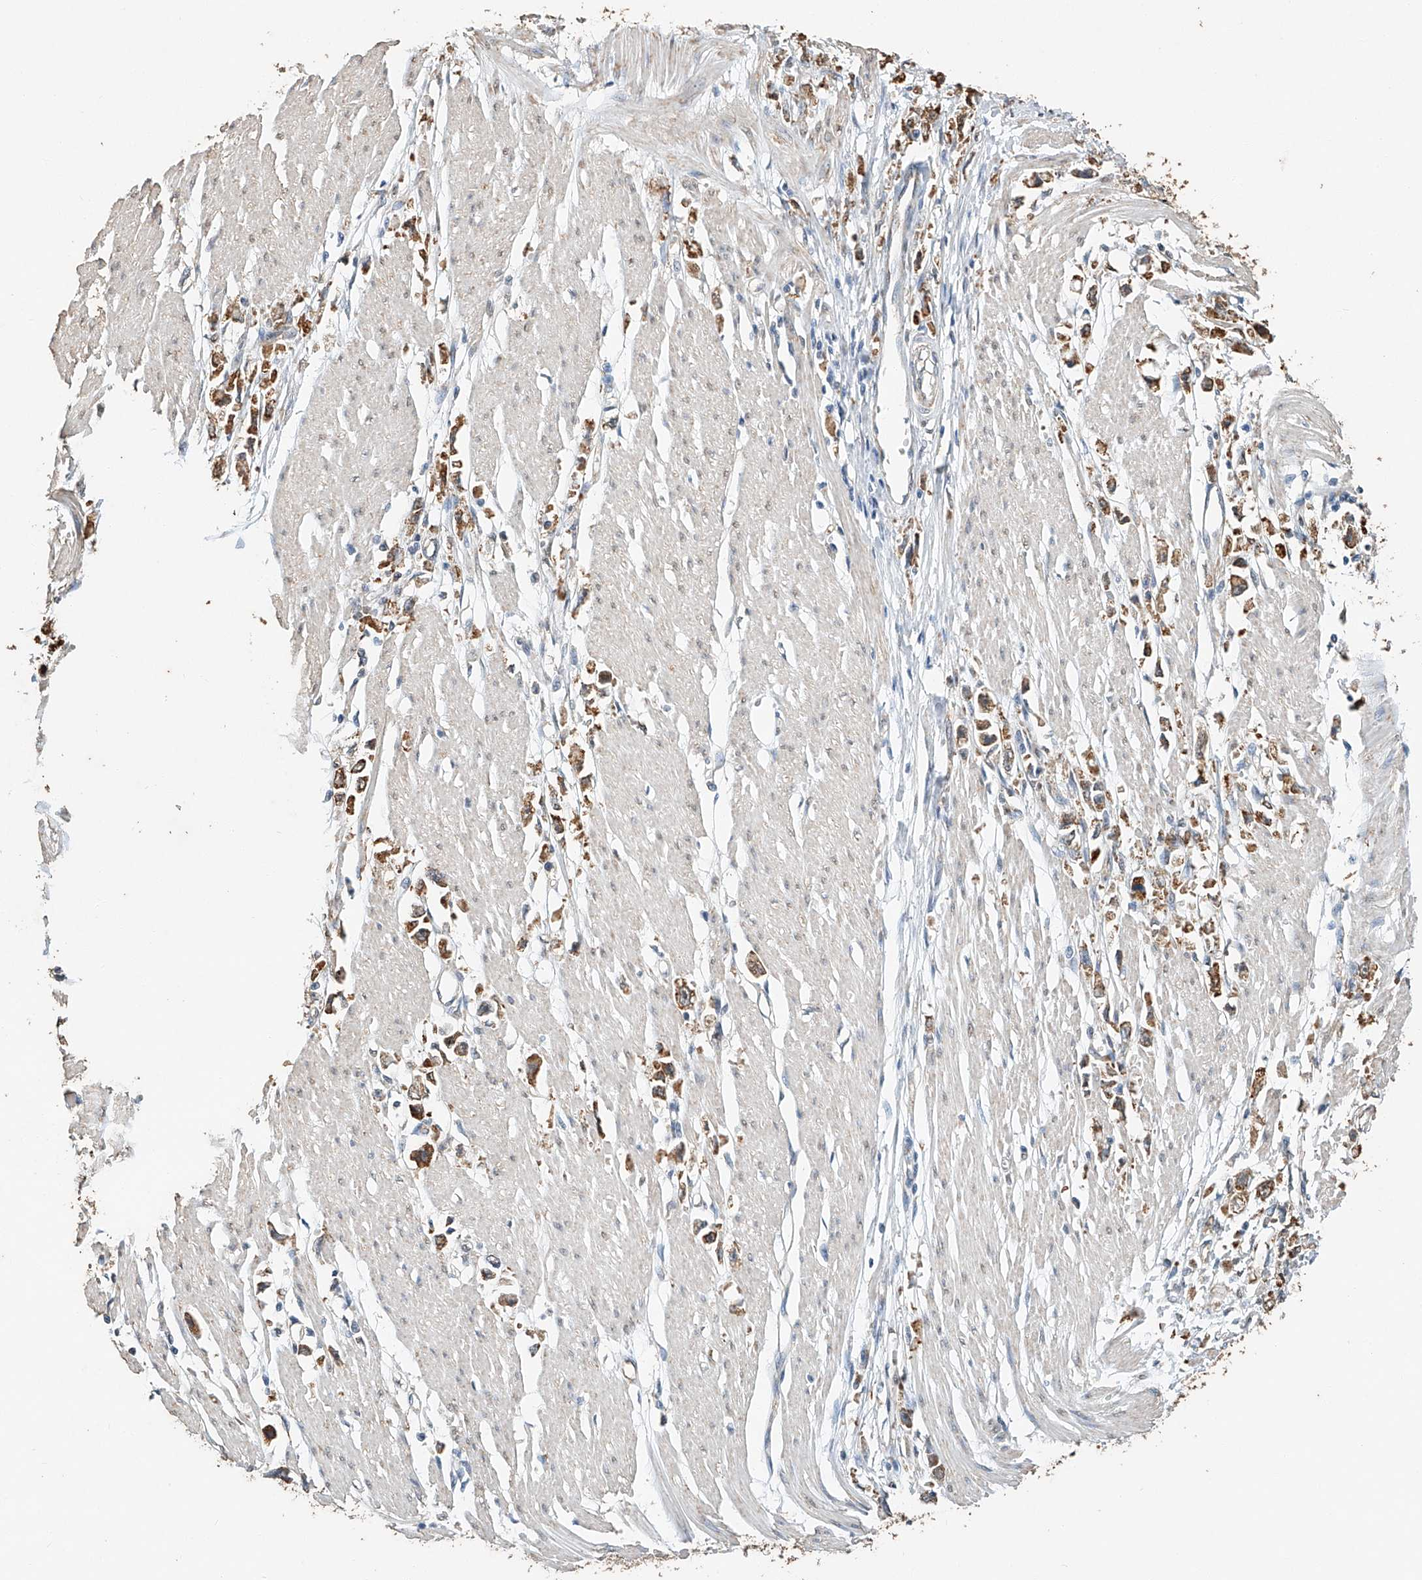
{"staining": {"intensity": "moderate", "quantity": ">75%", "location": "cytoplasmic/membranous"}, "tissue": "stomach cancer", "cell_type": "Tumor cells", "image_type": "cancer", "snomed": [{"axis": "morphology", "description": "Adenocarcinoma, NOS"}, {"axis": "topography", "description": "Stomach"}], "caption": "Tumor cells display medium levels of moderate cytoplasmic/membranous expression in about >75% of cells in human stomach cancer. Nuclei are stained in blue.", "gene": "CERS4", "patient": {"sex": "female", "age": 59}}